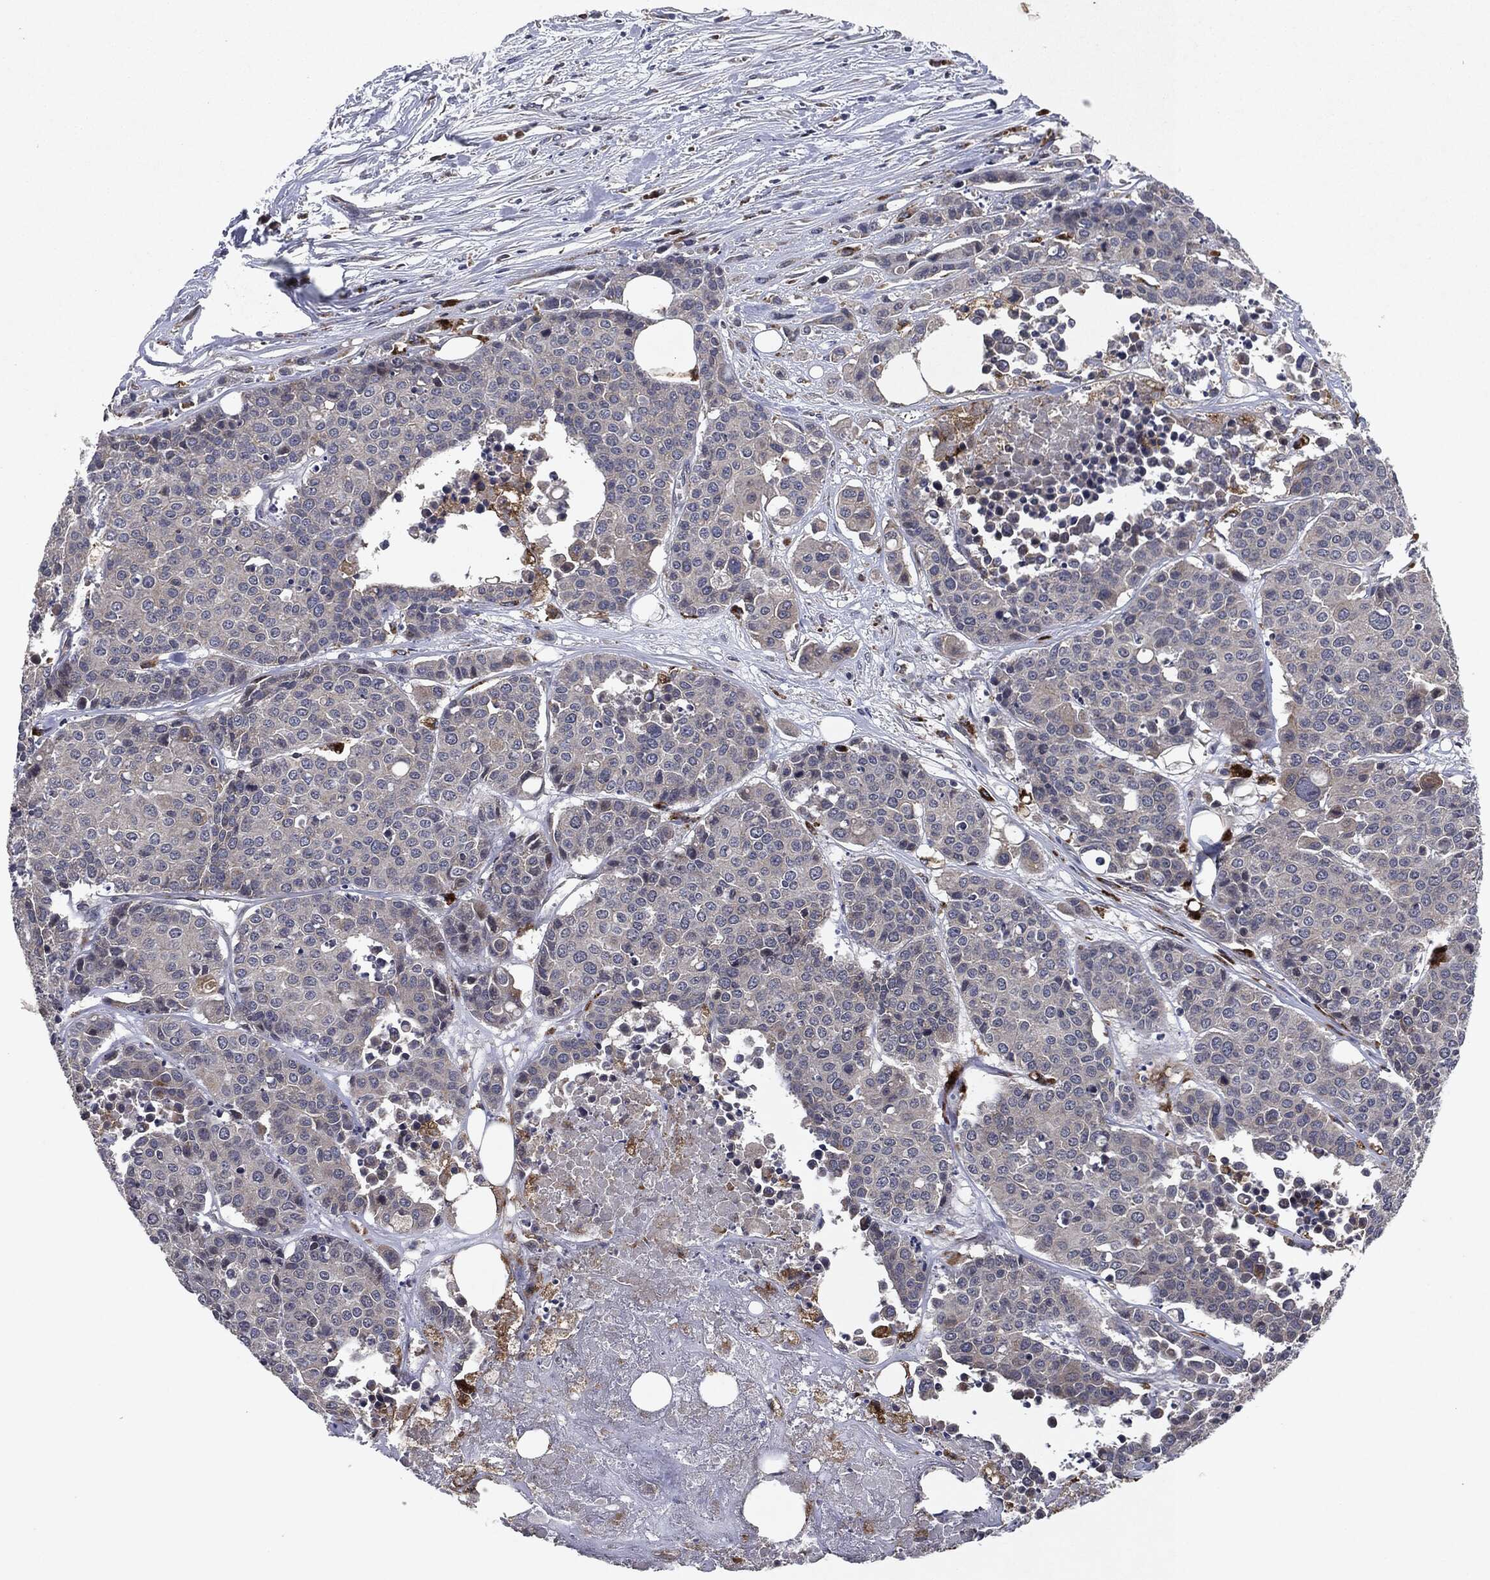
{"staining": {"intensity": "negative", "quantity": "none", "location": "none"}, "tissue": "carcinoid", "cell_type": "Tumor cells", "image_type": "cancer", "snomed": [{"axis": "morphology", "description": "Carcinoid, malignant, NOS"}, {"axis": "topography", "description": "Colon"}], "caption": "Immunohistochemical staining of carcinoid (malignant) displays no significant positivity in tumor cells.", "gene": "SLC31A2", "patient": {"sex": "male", "age": 81}}